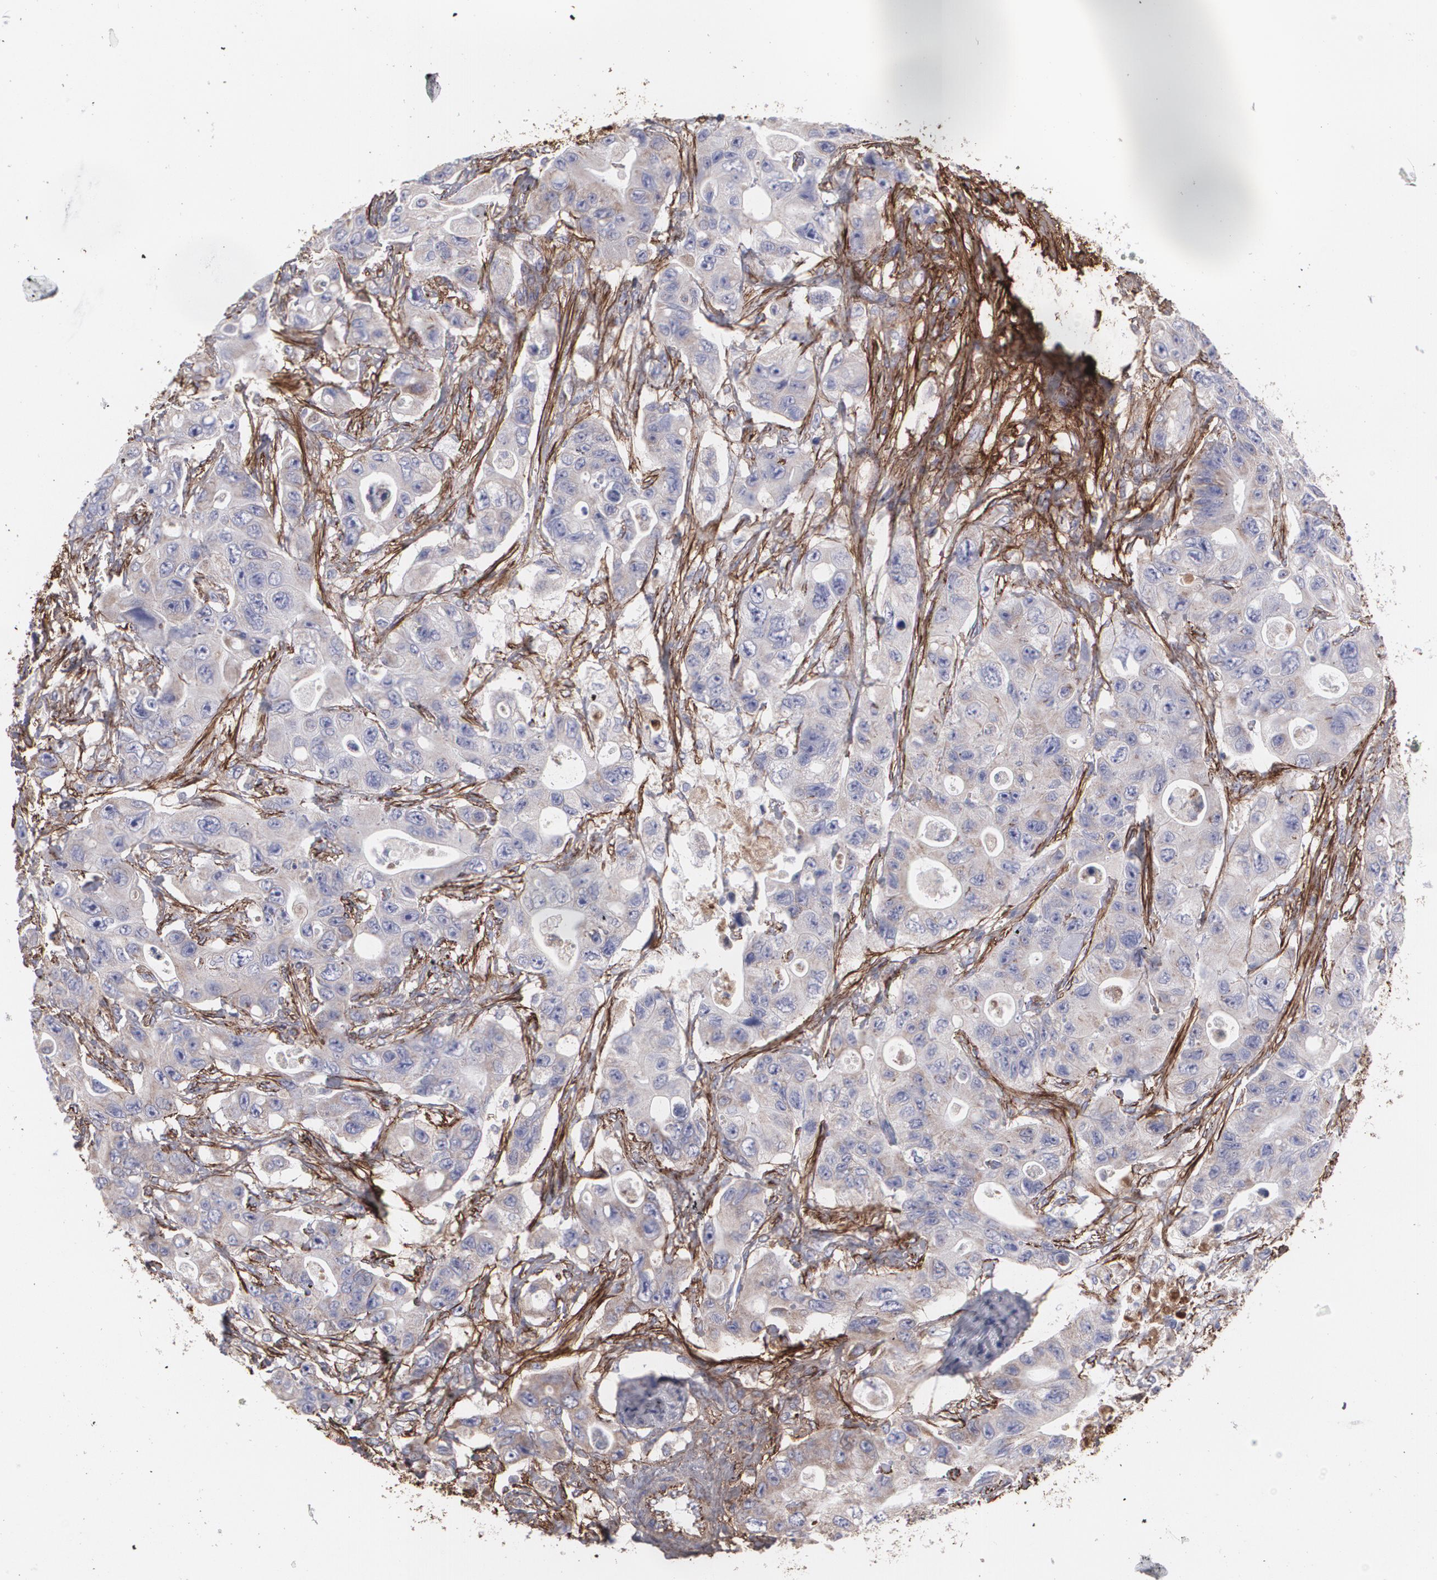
{"staining": {"intensity": "moderate", "quantity": ">75%", "location": "cytoplasmic/membranous"}, "tissue": "colorectal cancer", "cell_type": "Tumor cells", "image_type": "cancer", "snomed": [{"axis": "morphology", "description": "Adenocarcinoma, NOS"}, {"axis": "topography", "description": "Colon"}], "caption": "Colorectal cancer (adenocarcinoma) stained with a protein marker reveals moderate staining in tumor cells.", "gene": "FBLN1", "patient": {"sex": "female", "age": 46}}